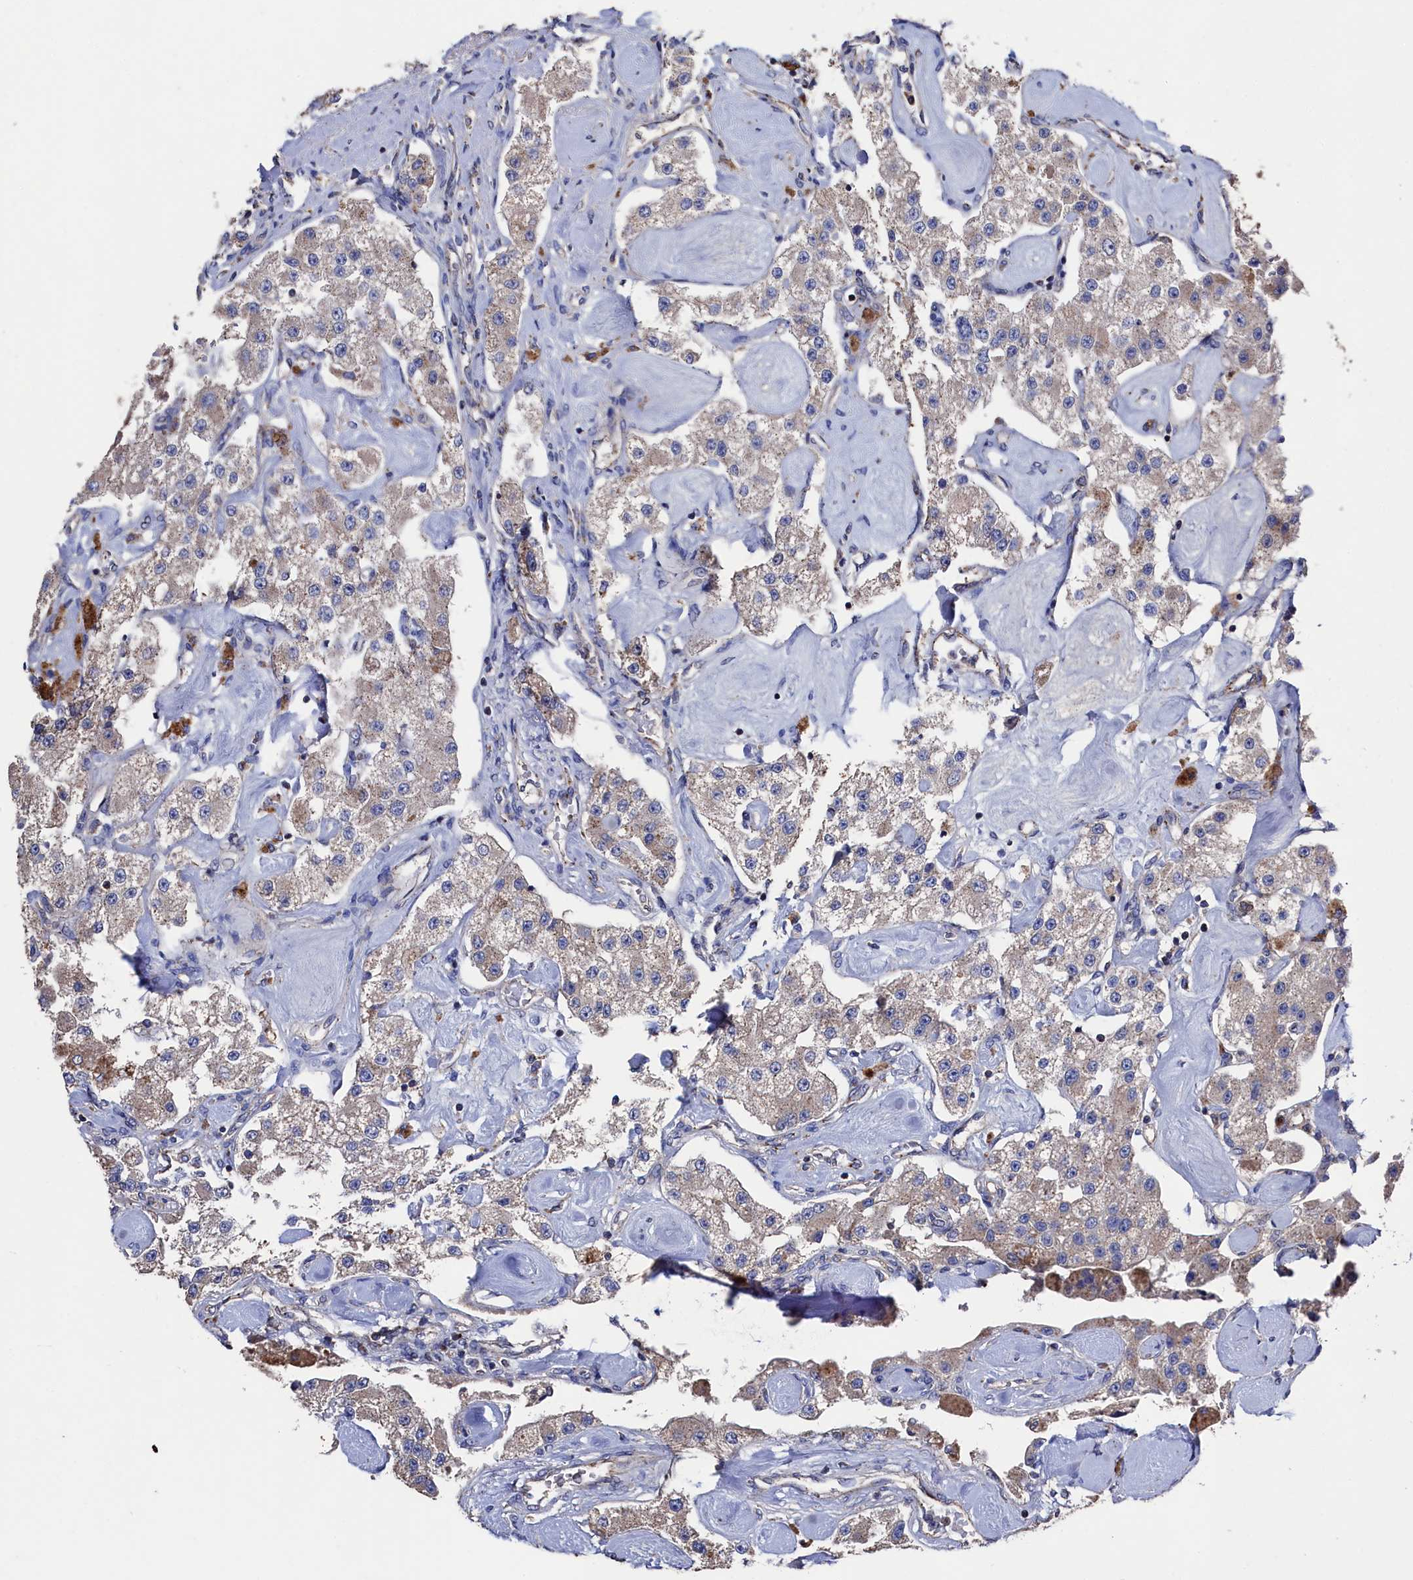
{"staining": {"intensity": "moderate", "quantity": ">75%", "location": "cytoplasmic/membranous"}, "tissue": "carcinoid", "cell_type": "Tumor cells", "image_type": "cancer", "snomed": [{"axis": "morphology", "description": "Carcinoid, malignant, NOS"}, {"axis": "topography", "description": "Pancreas"}], "caption": "Immunohistochemistry (DAB (3,3'-diaminobenzidine)) staining of carcinoid (malignant) exhibits moderate cytoplasmic/membranous protein expression in approximately >75% of tumor cells.", "gene": "TK2", "patient": {"sex": "male", "age": 41}}